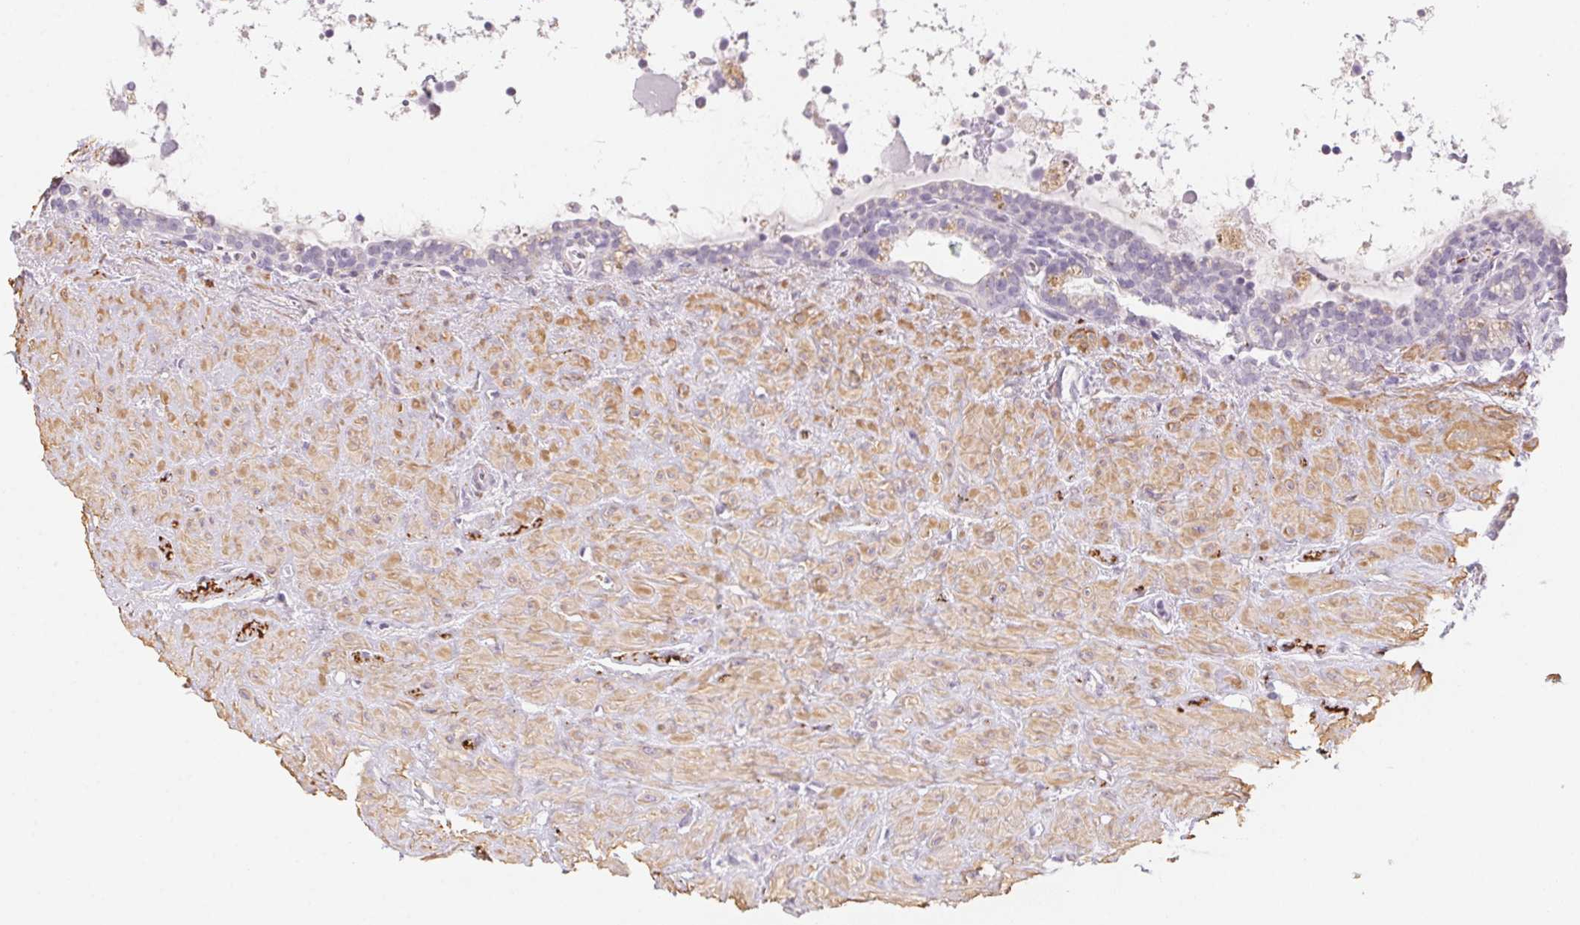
{"staining": {"intensity": "weak", "quantity": "<25%", "location": "cytoplasmic/membranous"}, "tissue": "seminal vesicle", "cell_type": "Glandular cells", "image_type": "normal", "snomed": [{"axis": "morphology", "description": "Normal tissue, NOS"}, {"axis": "topography", "description": "Seminal veicle"}], "caption": "A high-resolution micrograph shows IHC staining of normal seminal vesicle, which exhibits no significant positivity in glandular cells.", "gene": "PRPH", "patient": {"sex": "male", "age": 76}}